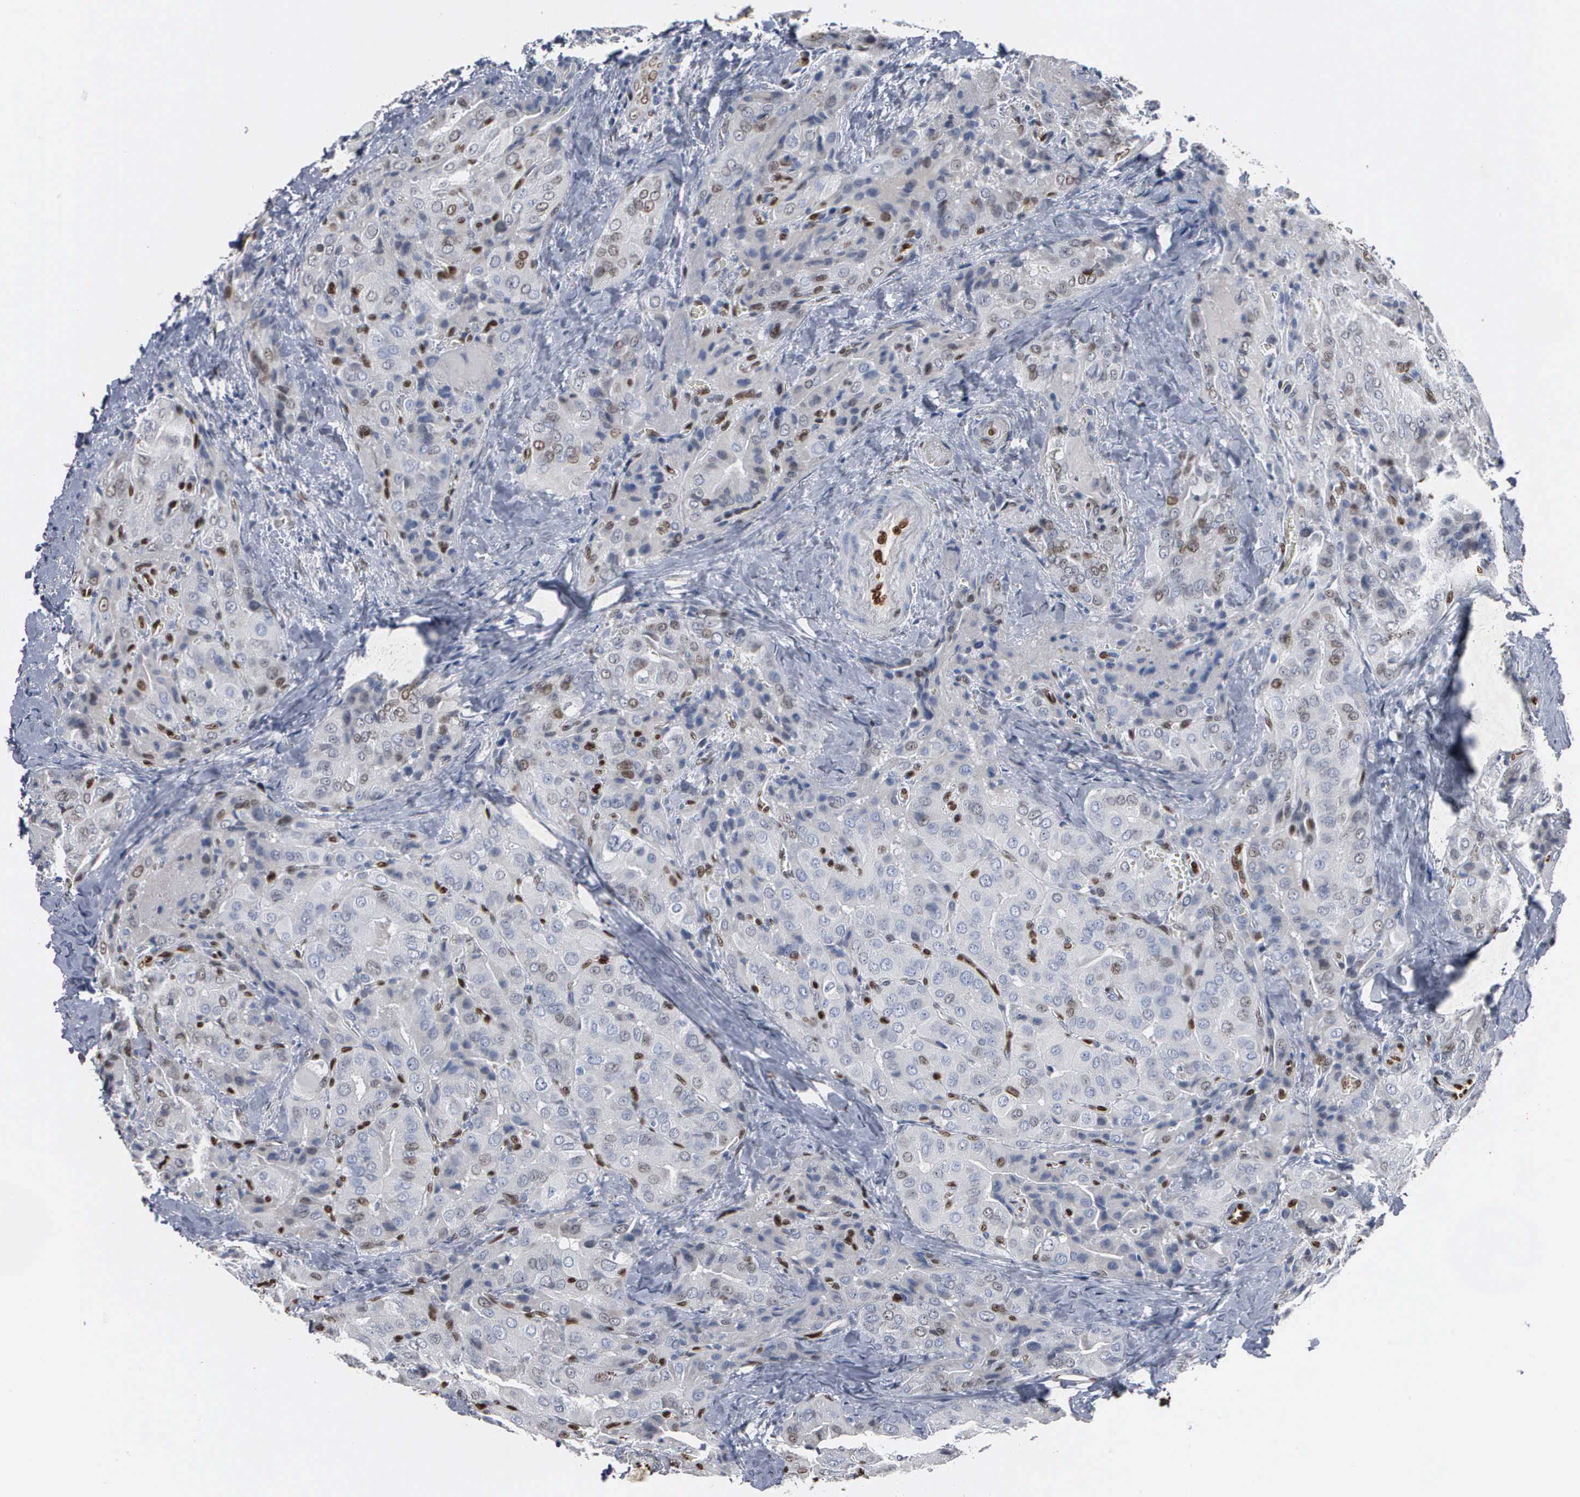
{"staining": {"intensity": "moderate", "quantity": "<25%", "location": "nuclear"}, "tissue": "thyroid cancer", "cell_type": "Tumor cells", "image_type": "cancer", "snomed": [{"axis": "morphology", "description": "Papillary adenocarcinoma, NOS"}, {"axis": "topography", "description": "Thyroid gland"}], "caption": "This is a histology image of IHC staining of thyroid cancer (papillary adenocarcinoma), which shows moderate expression in the nuclear of tumor cells.", "gene": "FGF2", "patient": {"sex": "female", "age": 71}}